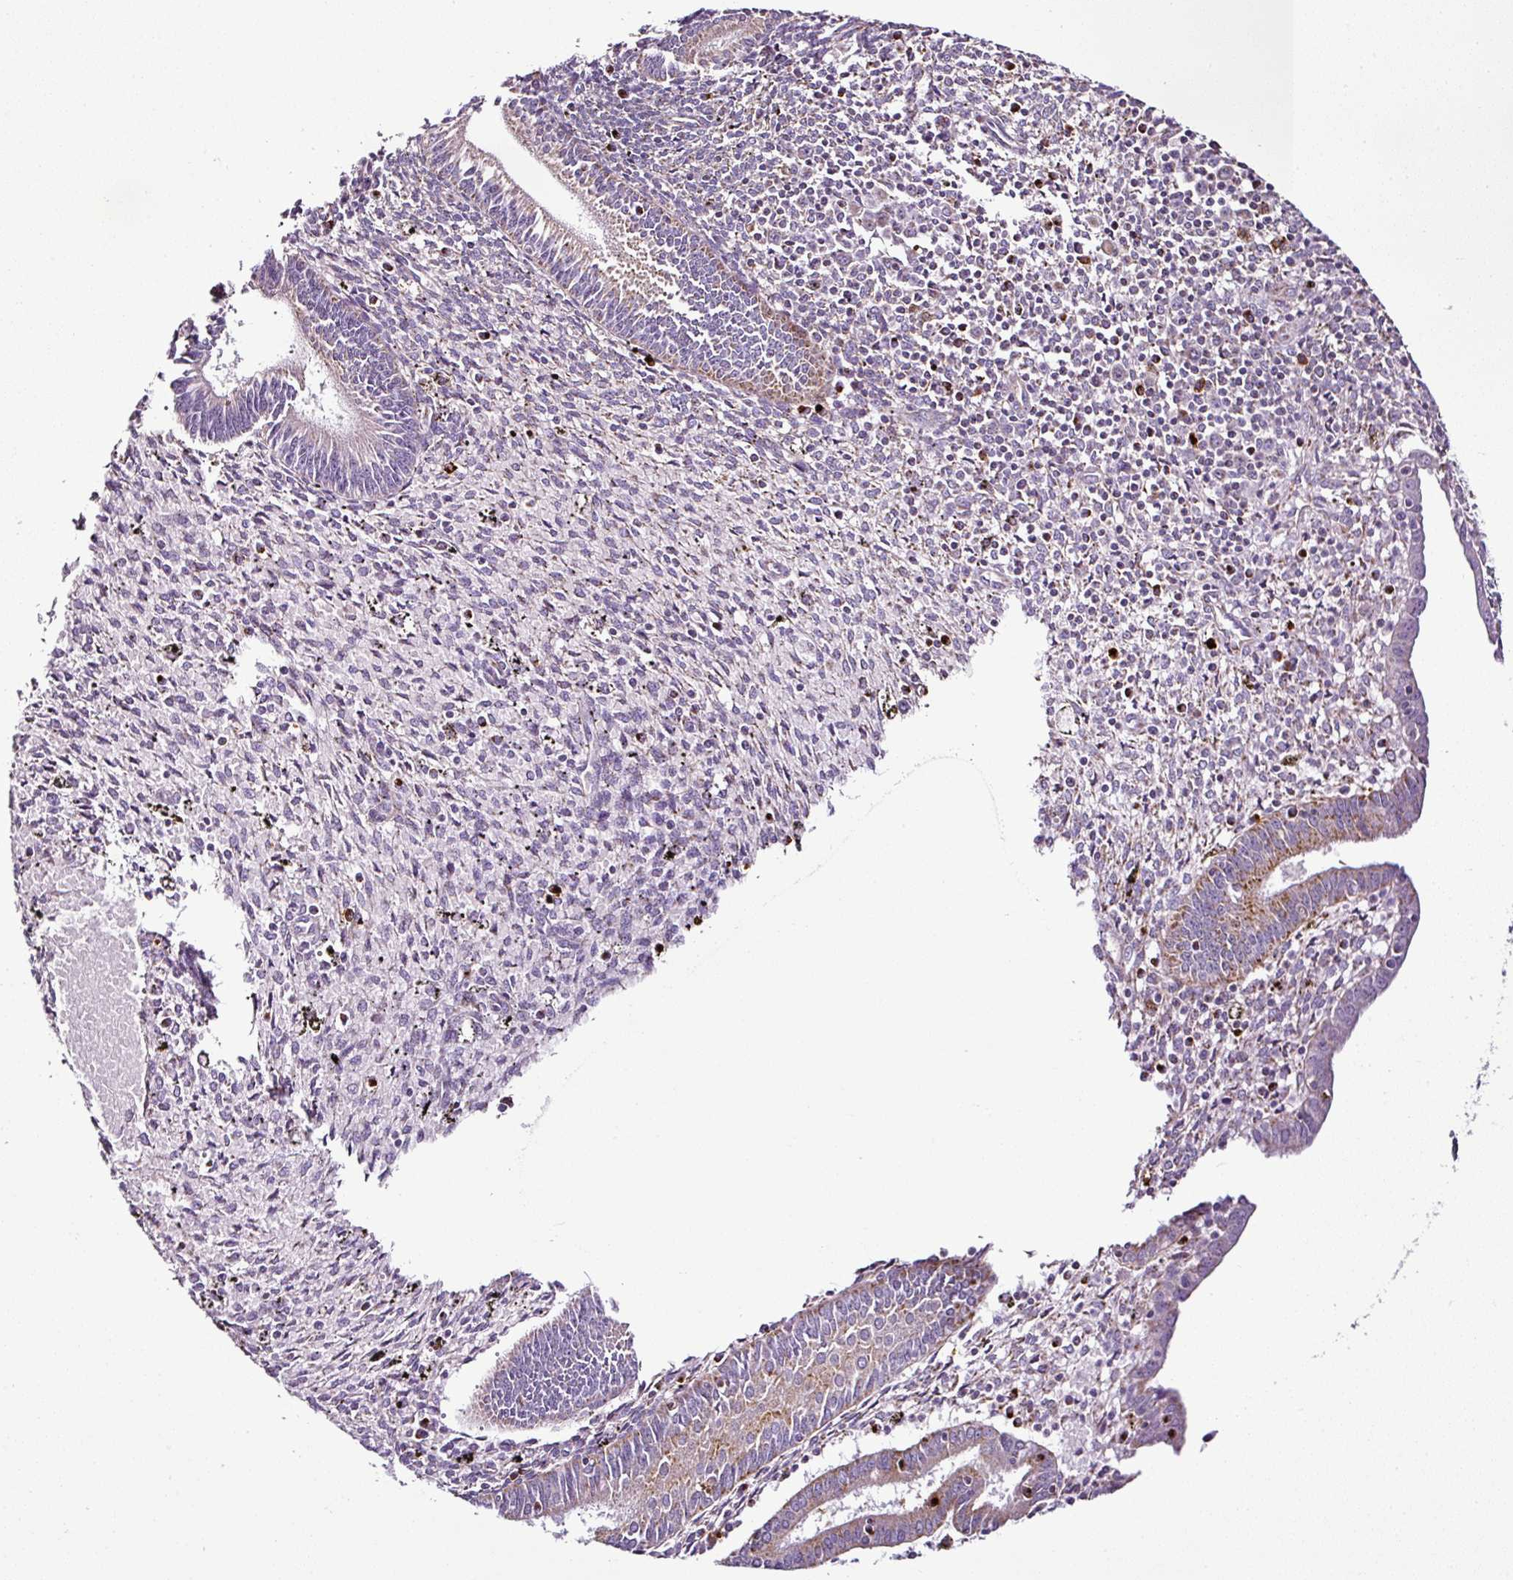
{"staining": {"intensity": "moderate", "quantity": "<25%", "location": "cytoplasmic/membranous"}, "tissue": "endometrium", "cell_type": "Cells in endometrial stroma", "image_type": "normal", "snomed": [{"axis": "morphology", "description": "Normal tissue, NOS"}, {"axis": "topography", "description": "Endometrium"}], "caption": "A low amount of moderate cytoplasmic/membranous staining is present in approximately <25% of cells in endometrial stroma in unremarkable endometrium.", "gene": "DPAGT1", "patient": {"sex": "female", "age": 41}}